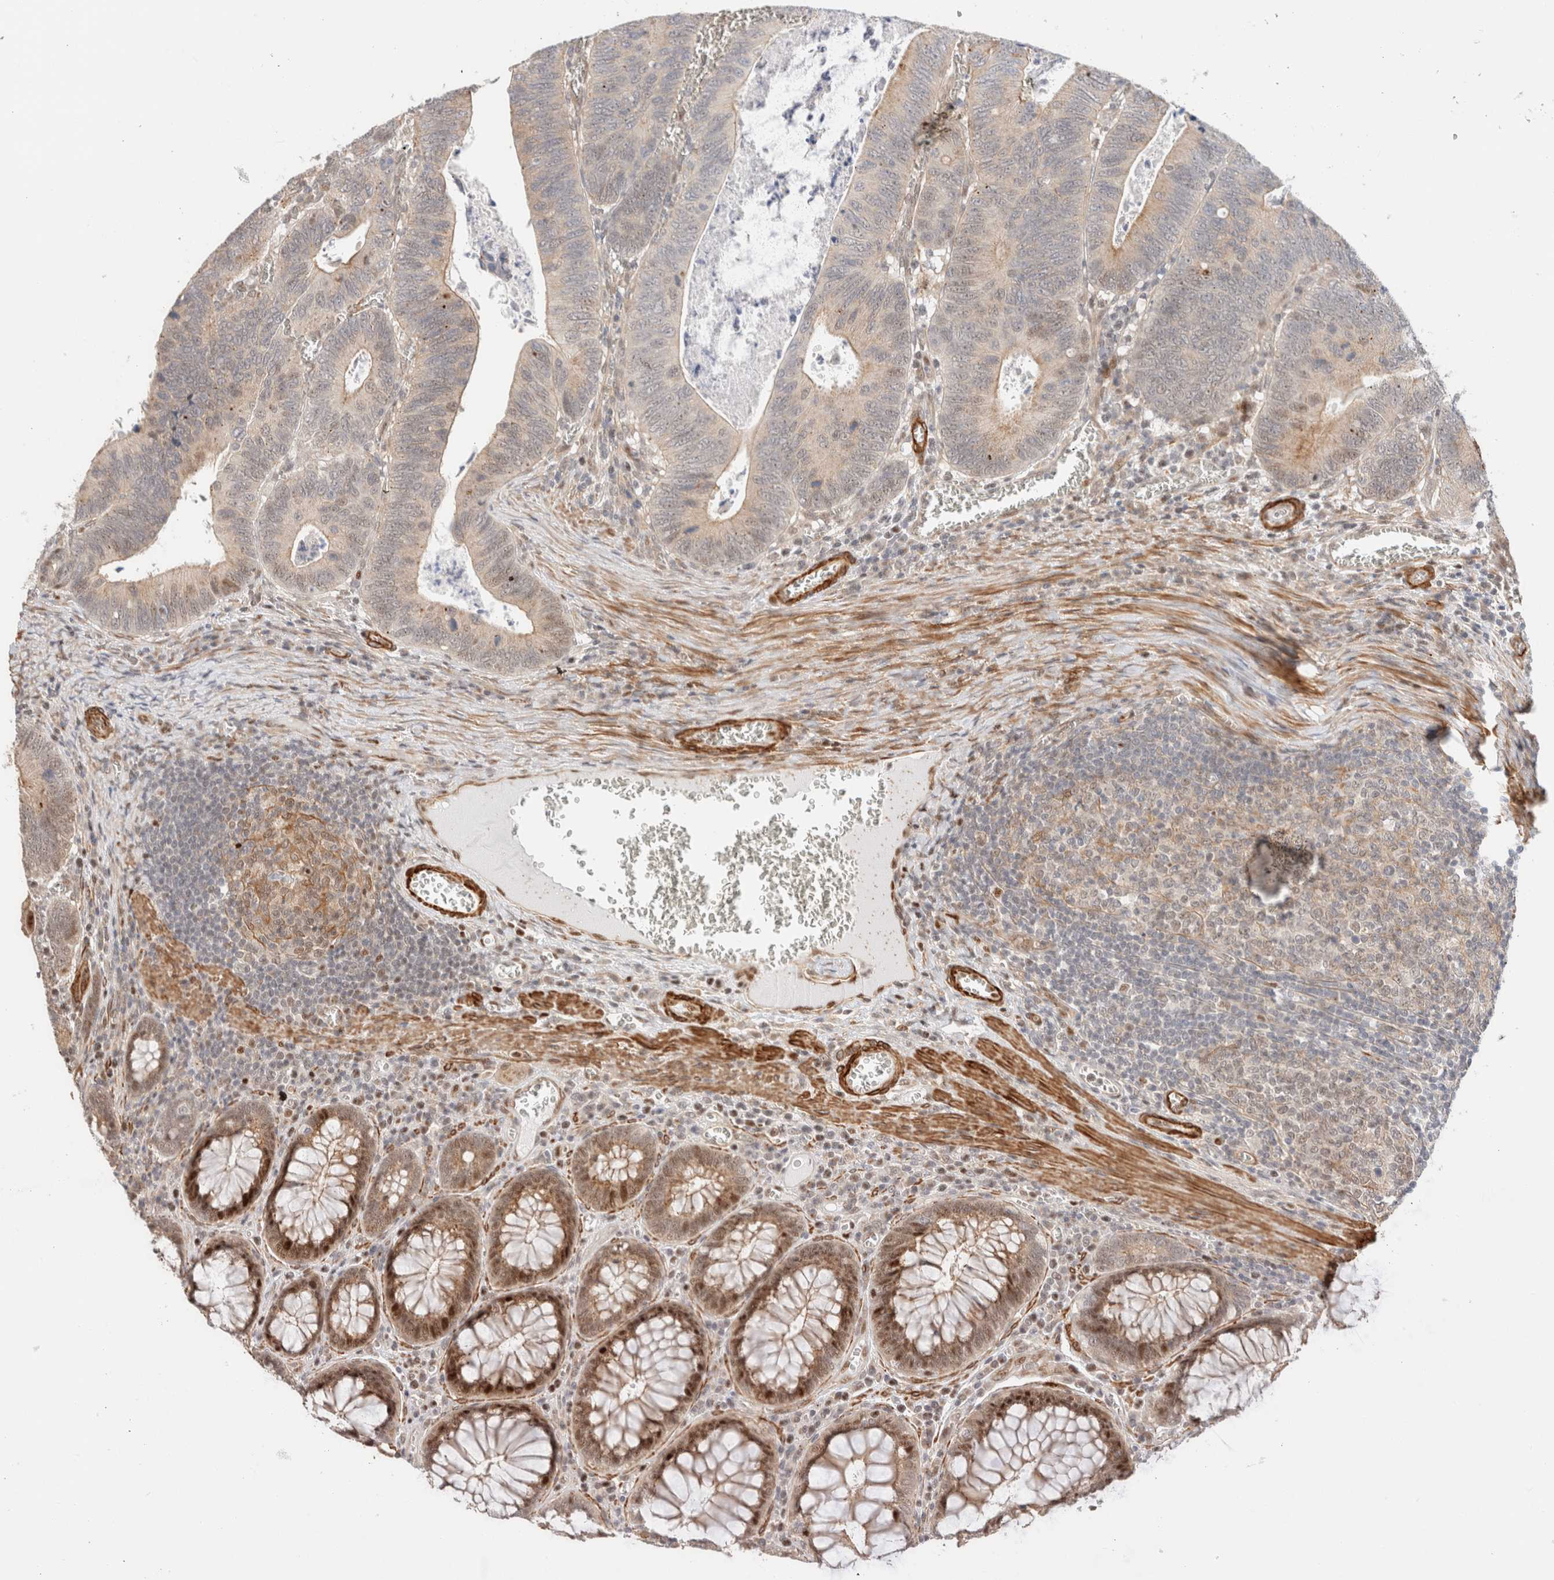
{"staining": {"intensity": "weak", "quantity": "25%-75%", "location": "cytoplasmic/membranous"}, "tissue": "colorectal cancer", "cell_type": "Tumor cells", "image_type": "cancer", "snomed": [{"axis": "morphology", "description": "Inflammation, NOS"}, {"axis": "morphology", "description": "Adenocarcinoma, NOS"}, {"axis": "topography", "description": "Colon"}], "caption": "IHC (DAB) staining of colorectal adenocarcinoma shows weak cytoplasmic/membranous protein positivity in approximately 25%-75% of tumor cells.", "gene": "ID3", "patient": {"sex": "male", "age": 72}}